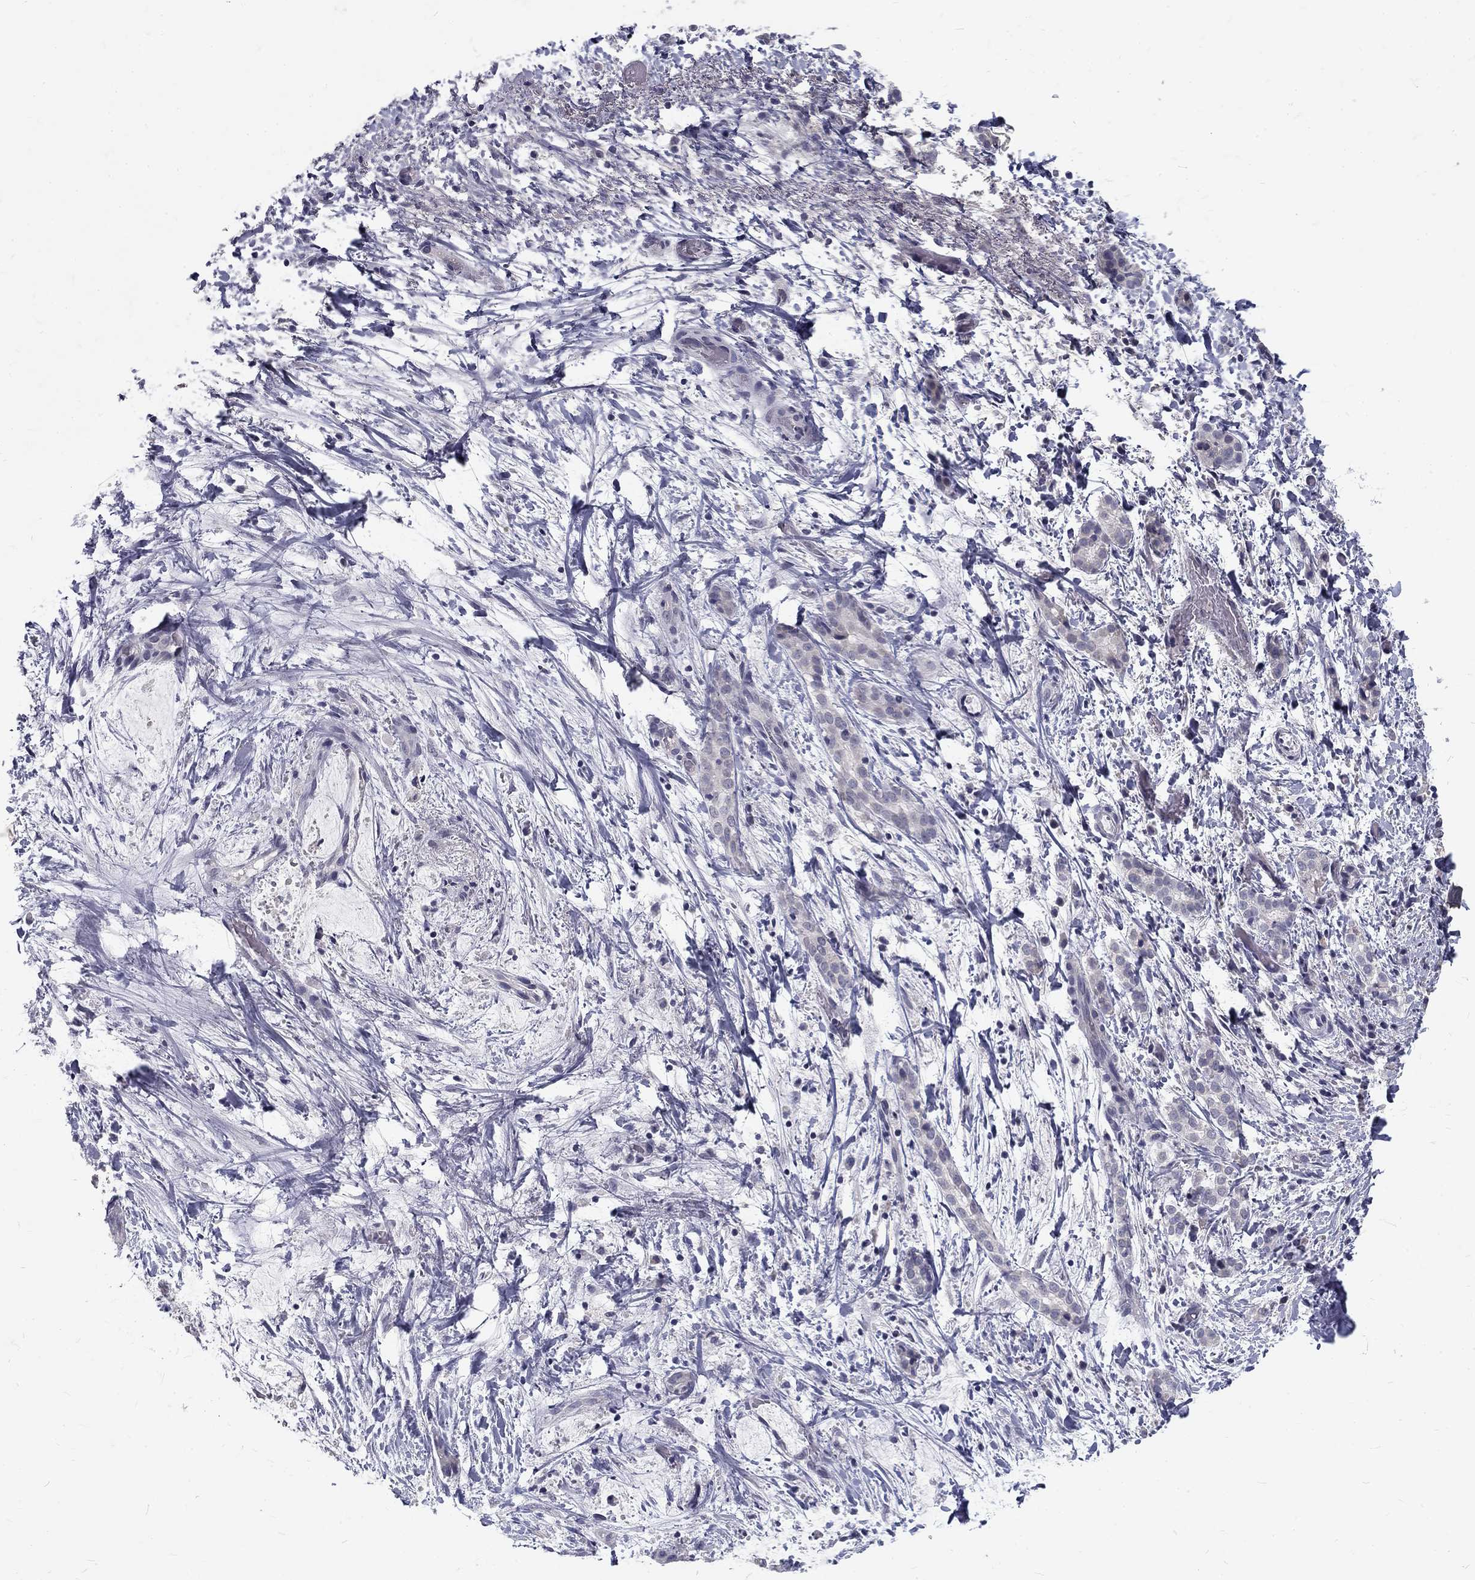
{"staining": {"intensity": "negative", "quantity": "none", "location": "none"}, "tissue": "liver cancer", "cell_type": "Tumor cells", "image_type": "cancer", "snomed": [{"axis": "morphology", "description": "Cholangiocarcinoma"}, {"axis": "topography", "description": "Liver"}], "caption": "Immunohistochemistry (IHC) histopathology image of neoplastic tissue: liver cancer stained with DAB (3,3'-diaminobenzidine) displays no significant protein expression in tumor cells.", "gene": "NOS1", "patient": {"sex": "female", "age": 73}}